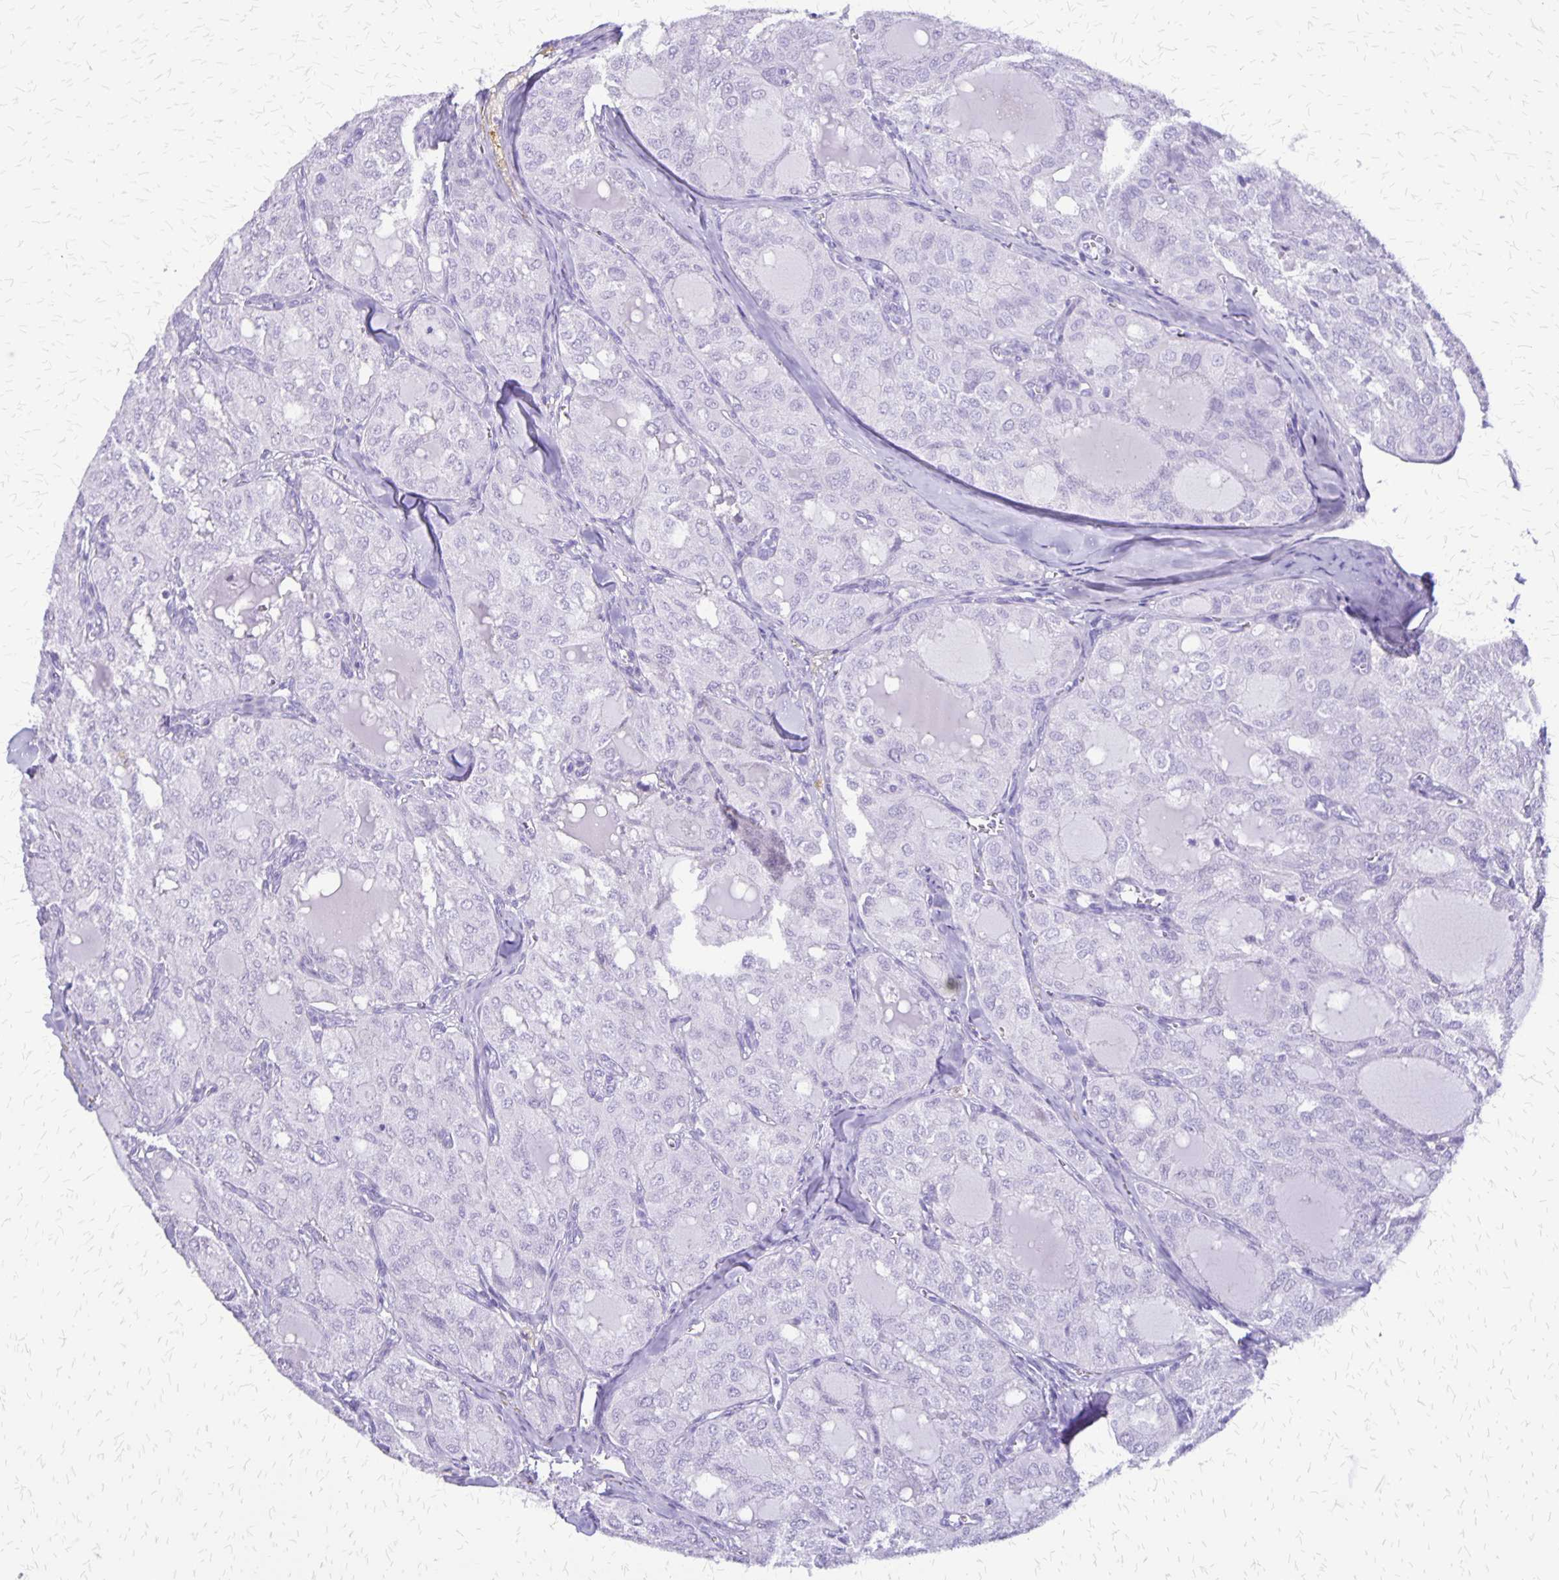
{"staining": {"intensity": "negative", "quantity": "none", "location": "none"}, "tissue": "thyroid cancer", "cell_type": "Tumor cells", "image_type": "cancer", "snomed": [{"axis": "morphology", "description": "Follicular adenoma carcinoma, NOS"}, {"axis": "topography", "description": "Thyroid gland"}], "caption": "A photomicrograph of human follicular adenoma carcinoma (thyroid) is negative for staining in tumor cells.", "gene": "SLC13A2", "patient": {"sex": "male", "age": 75}}